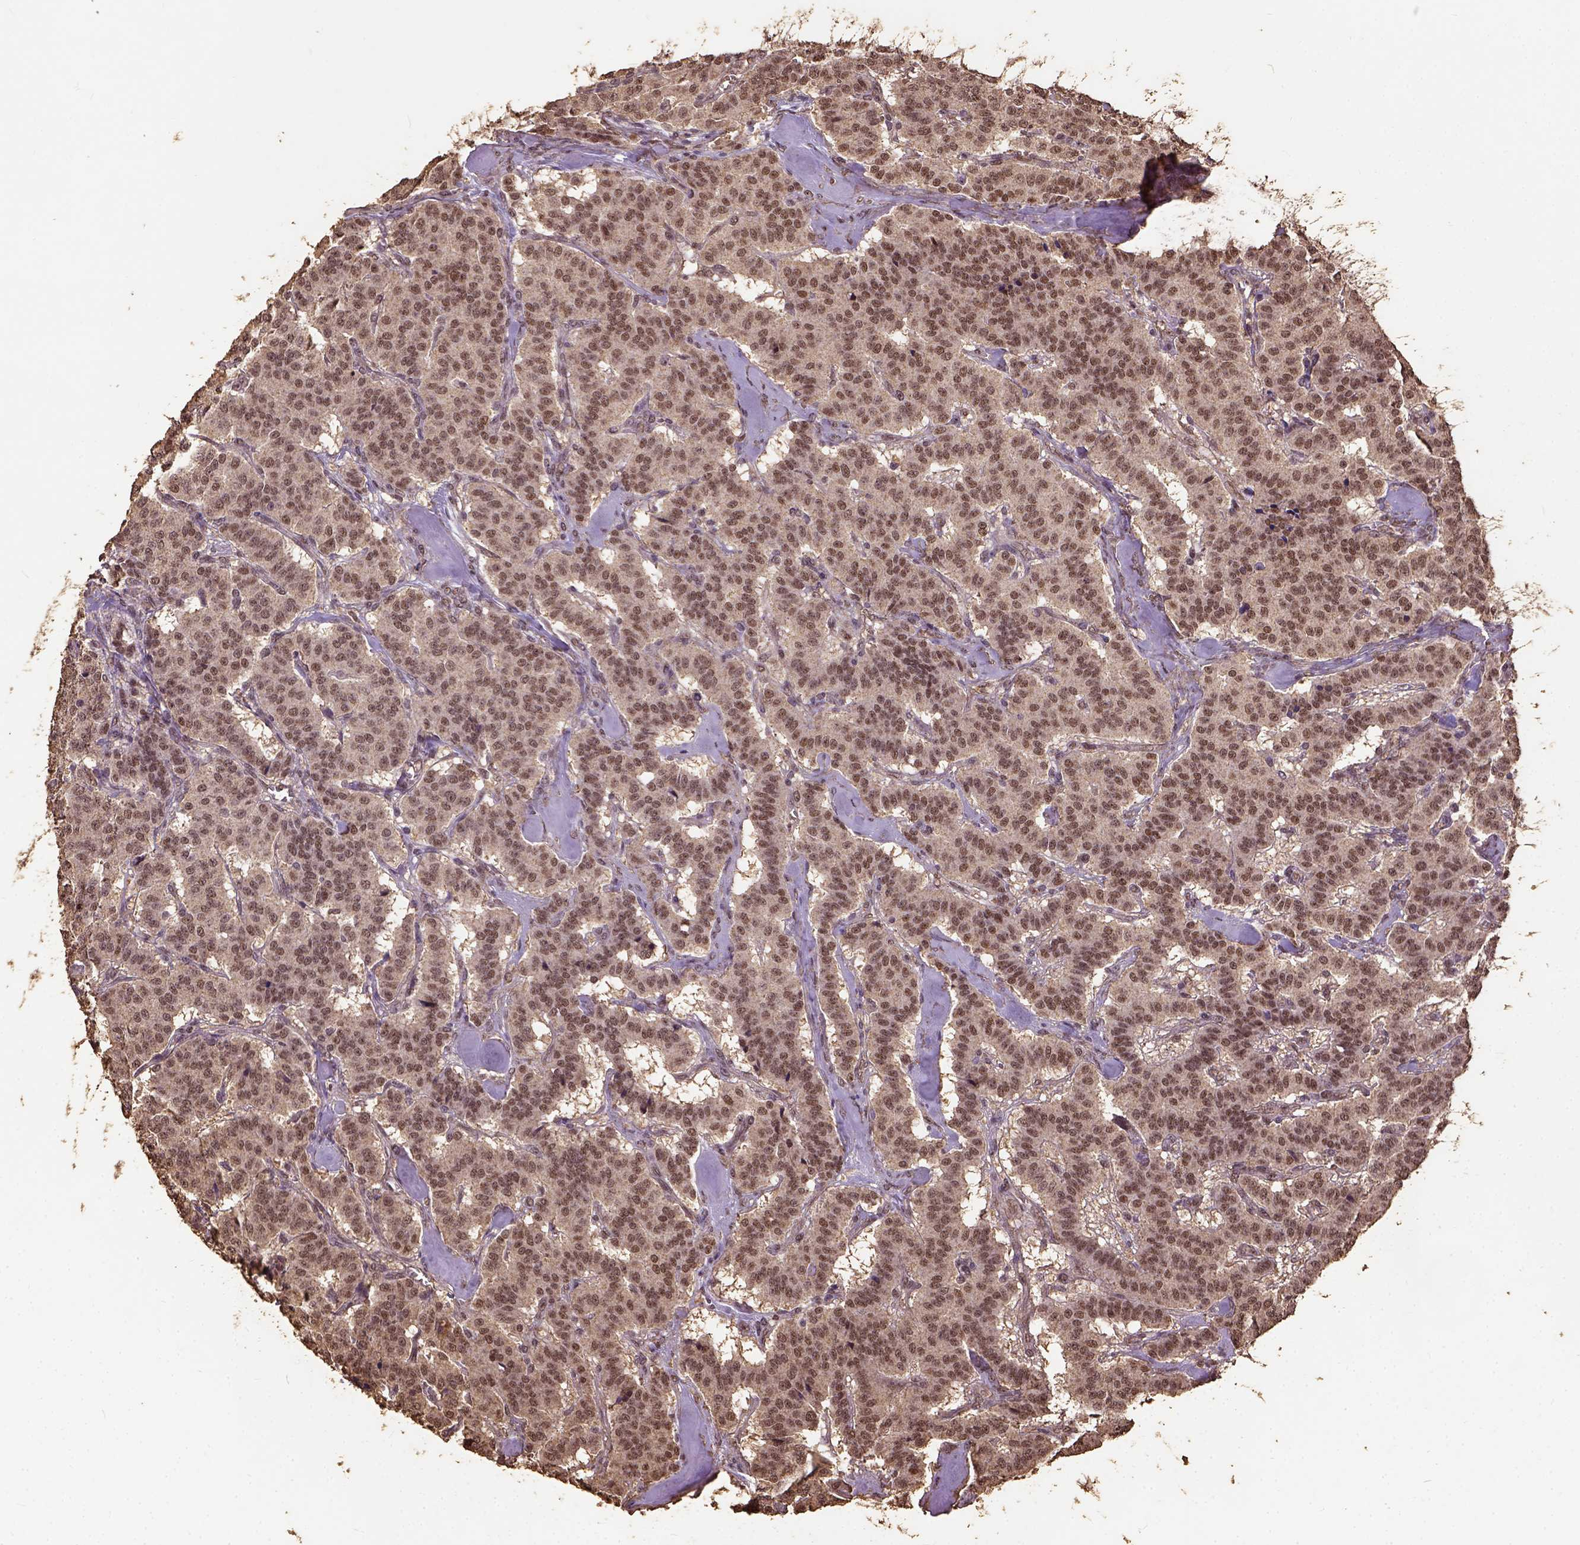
{"staining": {"intensity": "moderate", "quantity": ">75%", "location": "nuclear"}, "tissue": "carcinoid", "cell_type": "Tumor cells", "image_type": "cancer", "snomed": [{"axis": "morphology", "description": "Normal tissue, NOS"}, {"axis": "morphology", "description": "Carcinoid, malignant, NOS"}, {"axis": "topography", "description": "Lung"}], "caption": "High-power microscopy captured an IHC micrograph of malignant carcinoid, revealing moderate nuclear expression in approximately >75% of tumor cells.", "gene": "NACC1", "patient": {"sex": "female", "age": 46}}